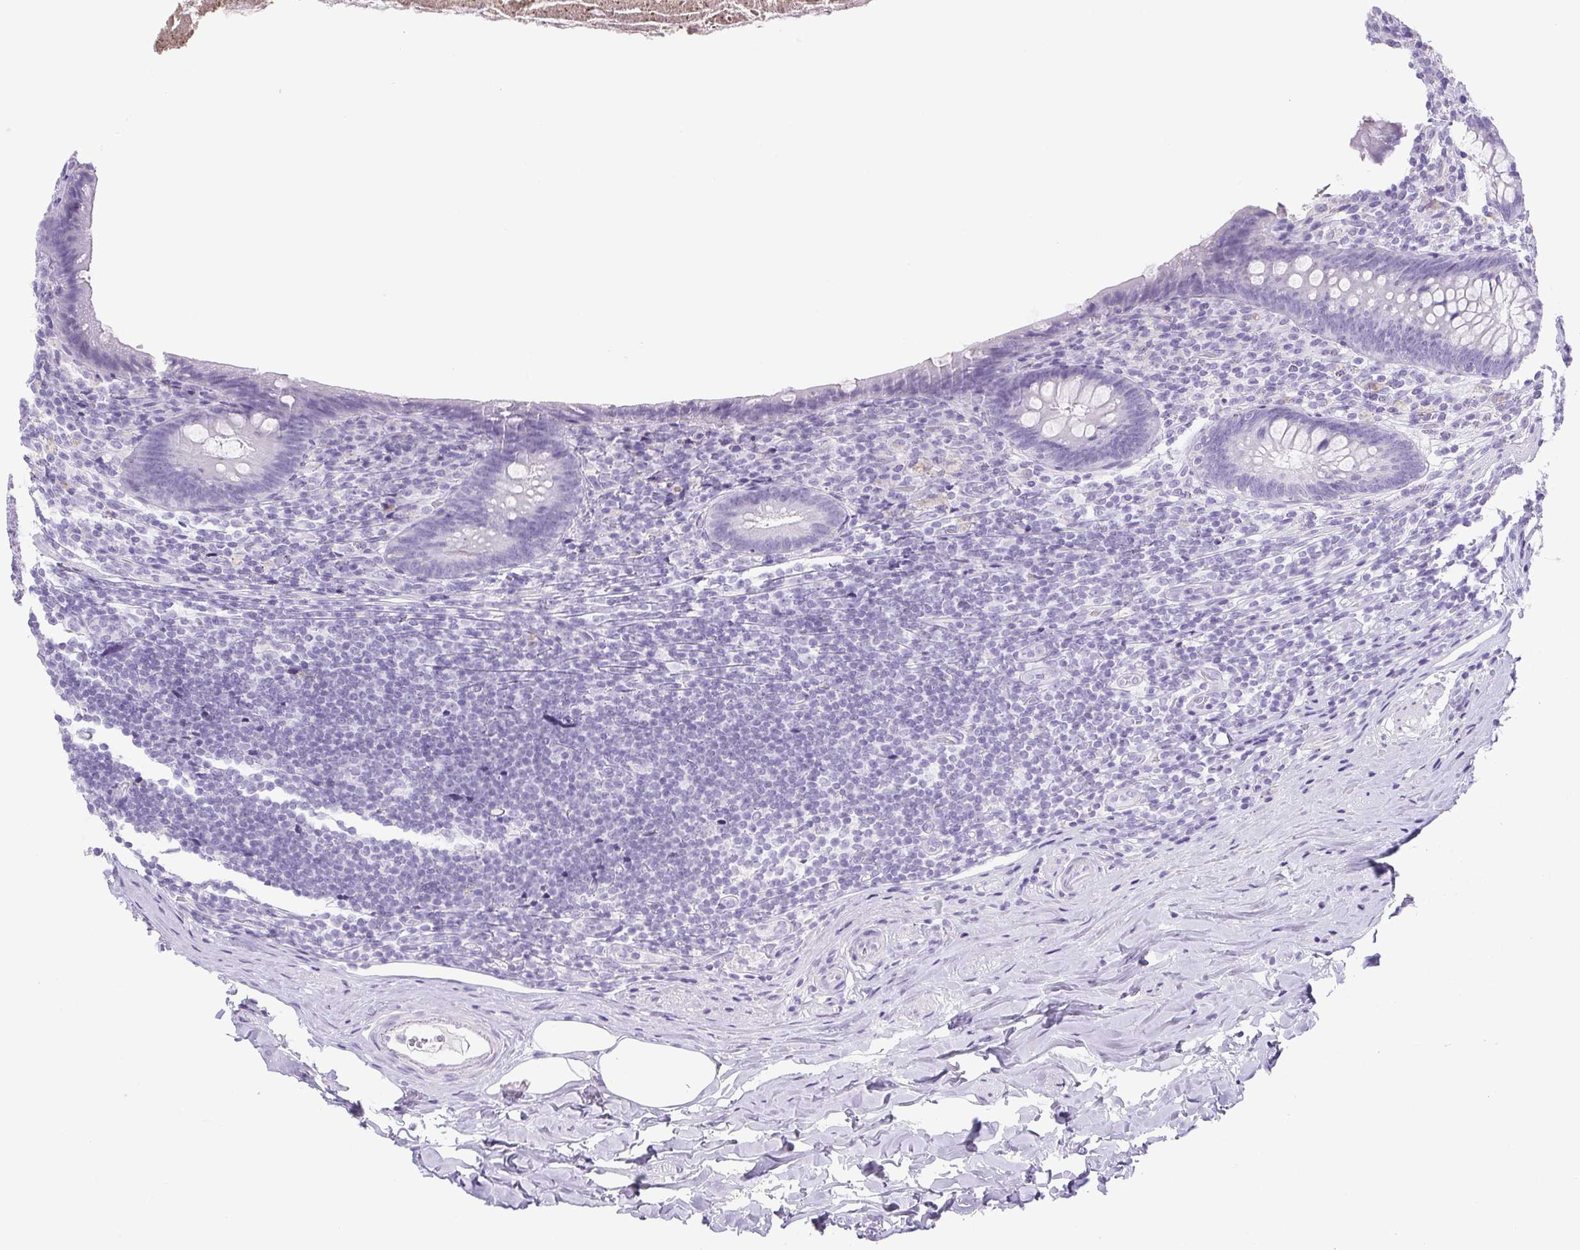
{"staining": {"intensity": "negative", "quantity": "none", "location": "none"}, "tissue": "appendix", "cell_type": "Glandular cells", "image_type": "normal", "snomed": [{"axis": "morphology", "description": "Normal tissue, NOS"}, {"axis": "topography", "description": "Appendix"}], "caption": "DAB (3,3'-diaminobenzidine) immunohistochemical staining of normal human appendix shows no significant positivity in glandular cells. The staining was performed using DAB (3,3'-diaminobenzidine) to visualize the protein expression in brown, while the nuclei were stained in blue with hematoxylin (Magnification: 20x).", "gene": "HLA", "patient": {"sex": "male", "age": 47}}